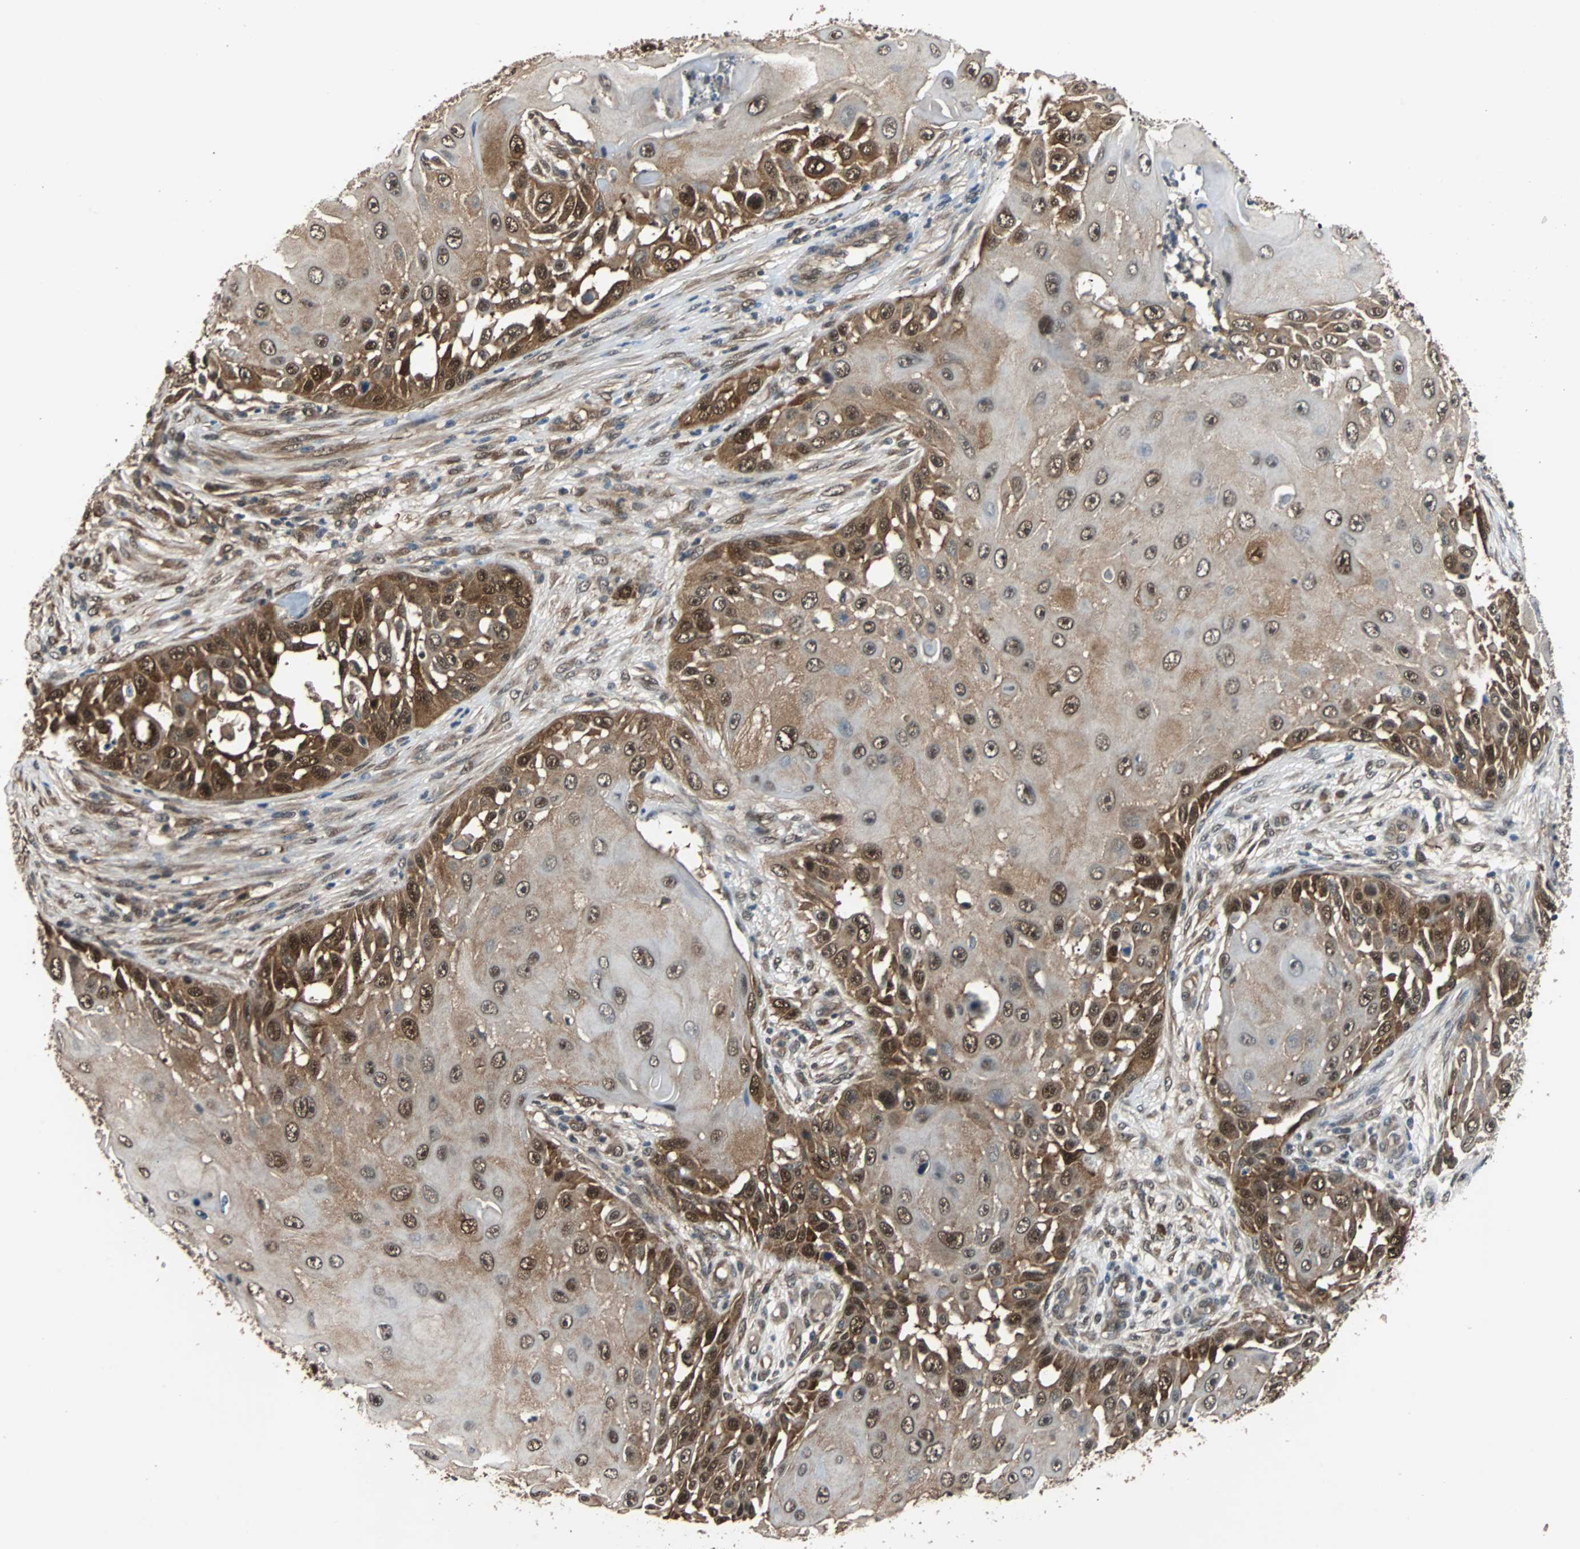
{"staining": {"intensity": "strong", "quantity": "25%-75%", "location": "cytoplasmic/membranous,nuclear"}, "tissue": "skin cancer", "cell_type": "Tumor cells", "image_type": "cancer", "snomed": [{"axis": "morphology", "description": "Squamous cell carcinoma, NOS"}, {"axis": "topography", "description": "Skin"}], "caption": "Immunohistochemistry (IHC) histopathology image of skin squamous cell carcinoma stained for a protein (brown), which displays high levels of strong cytoplasmic/membranous and nuclear staining in about 25%-75% of tumor cells.", "gene": "PRDX6", "patient": {"sex": "female", "age": 44}}